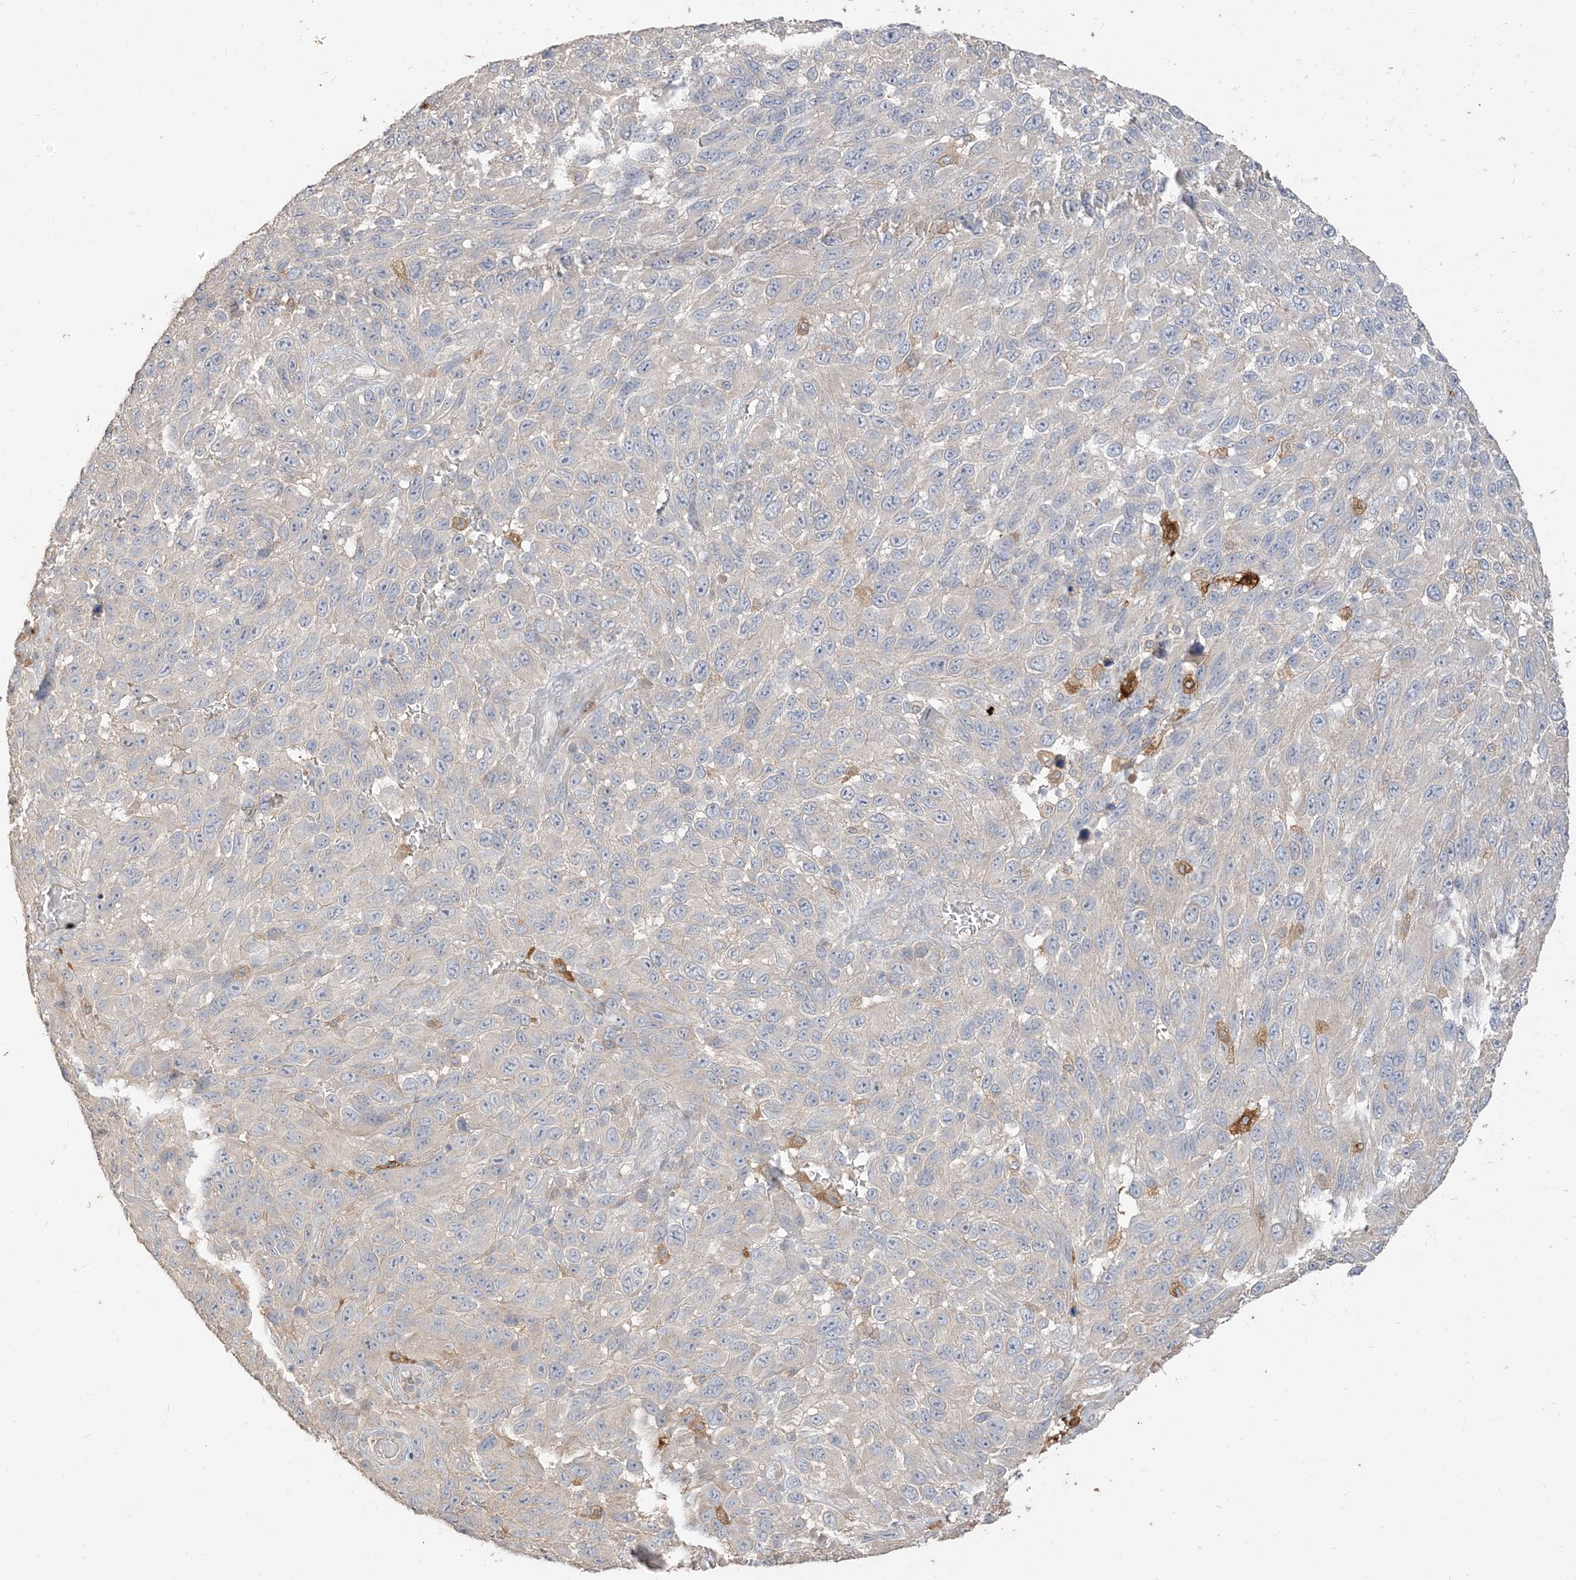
{"staining": {"intensity": "negative", "quantity": "none", "location": "none"}, "tissue": "melanoma", "cell_type": "Tumor cells", "image_type": "cancer", "snomed": [{"axis": "morphology", "description": "Malignant melanoma, NOS"}, {"axis": "topography", "description": "Skin"}], "caption": "Tumor cells show no significant protein staining in melanoma. (DAB (3,3'-diaminobenzidine) immunohistochemistry visualized using brightfield microscopy, high magnification).", "gene": "RNF175", "patient": {"sex": "female", "age": 94}}